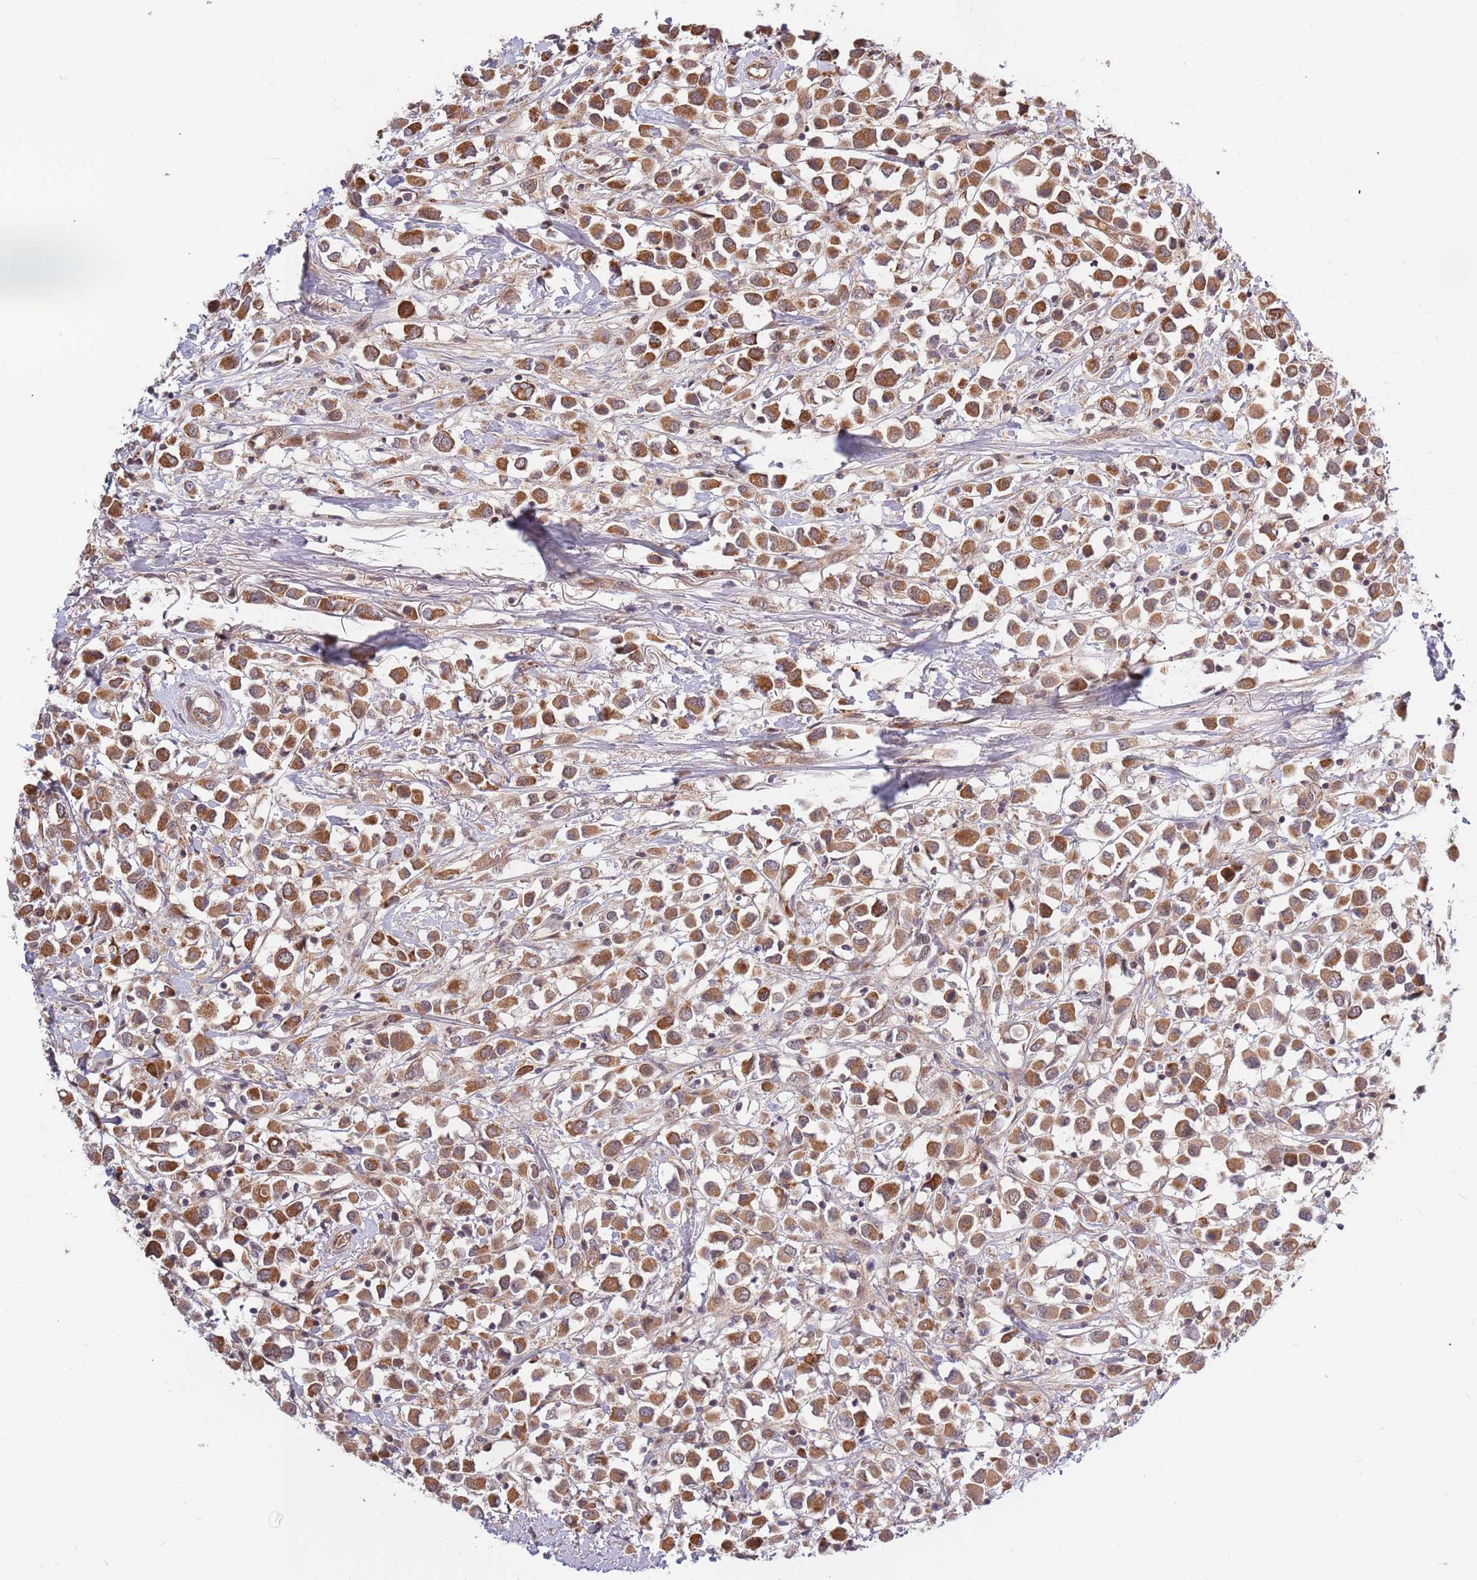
{"staining": {"intensity": "strong", "quantity": ">75%", "location": "cytoplasmic/membranous"}, "tissue": "breast cancer", "cell_type": "Tumor cells", "image_type": "cancer", "snomed": [{"axis": "morphology", "description": "Duct carcinoma"}, {"axis": "topography", "description": "Breast"}], "caption": "Breast cancer (infiltrating ductal carcinoma) tissue shows strong cytoplasmic/membranous positivity in approximately >75% of tumor cells", "gene": "HAUS3", "patient": {"sex": "female", "age": 61}}